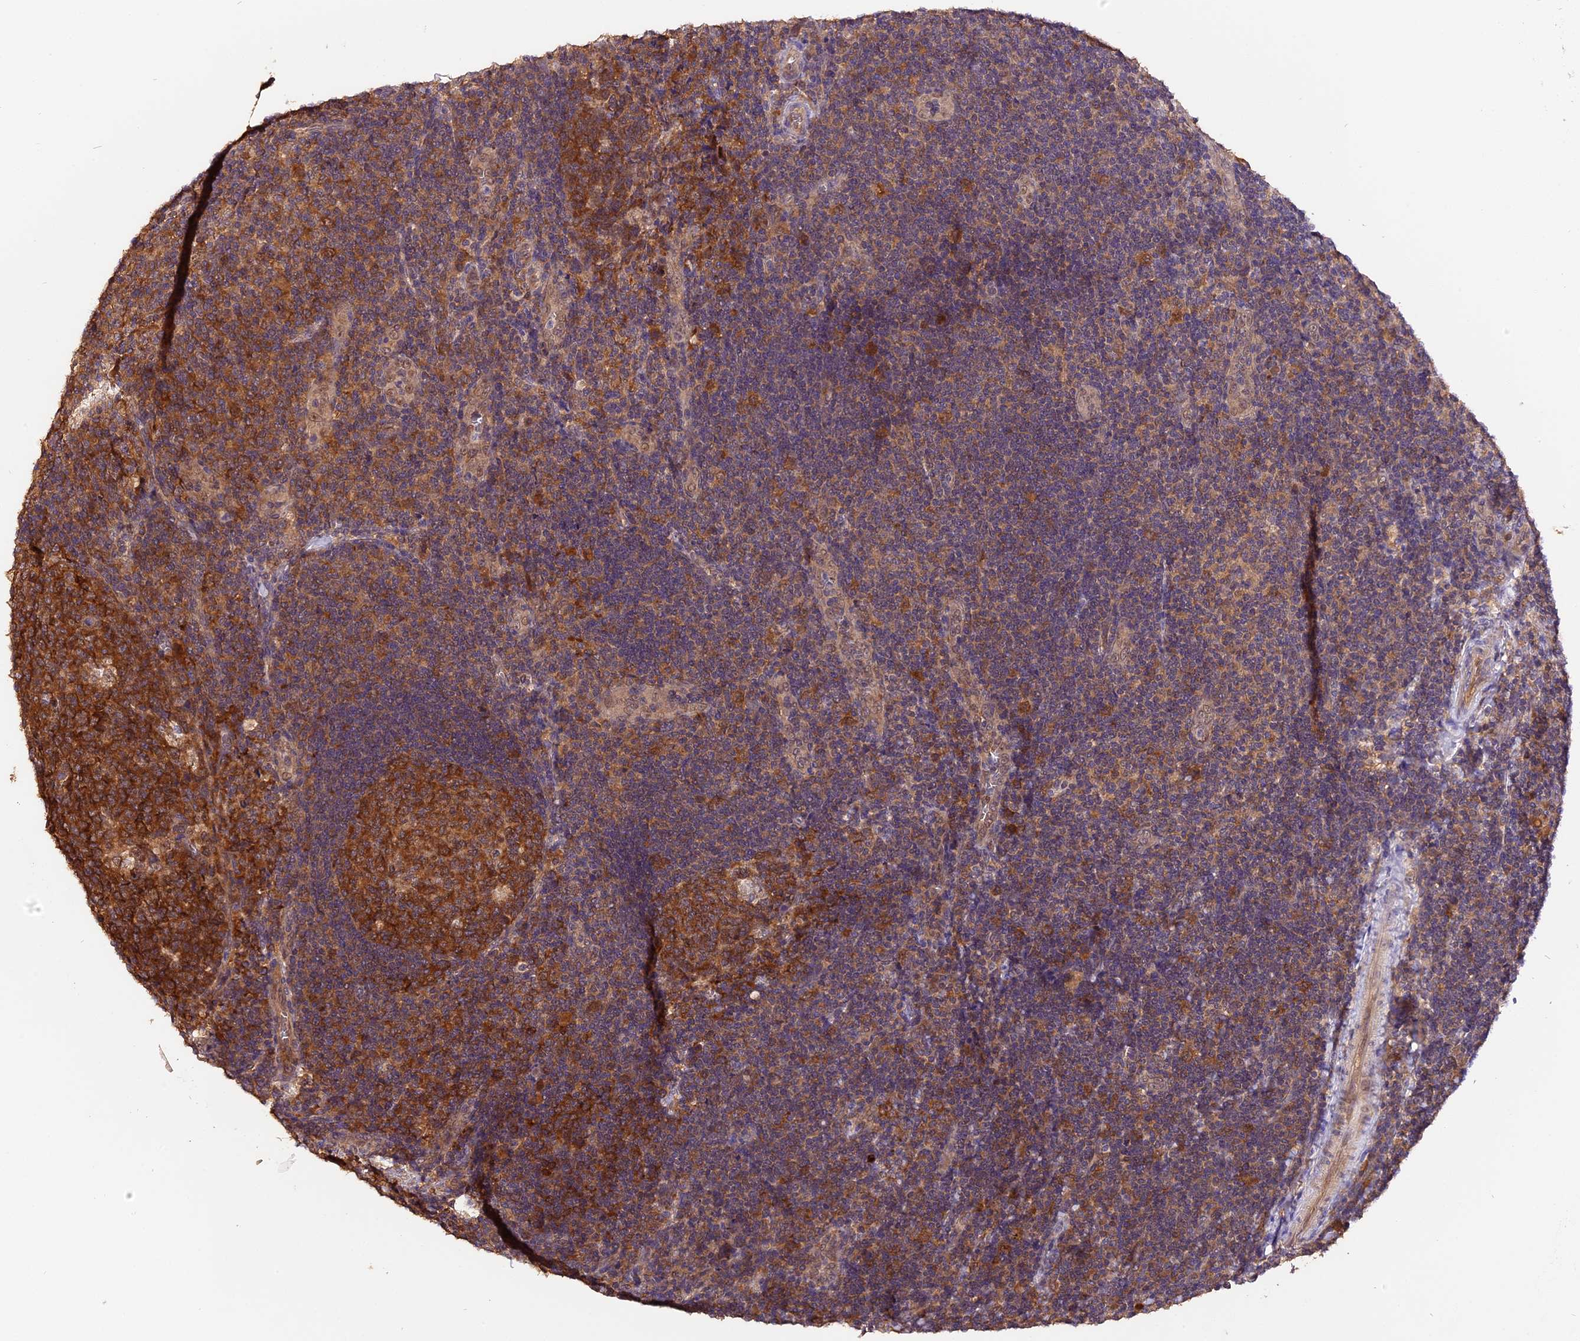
{"staining": {"intensity": "strong", "quantity": ">75%", "location": "cytoplasmic/membranous"}, "tissue": "tonsil", "cell_type": "Germinal center cells", "image_type": "normal", "snomed": [{"axis": "morphology", "description": "Normal tissue, NOS"}, {"axis": "topography", "description": "Tonsil"}], "caption": "Brown immunohistochemical staining in benign tonsil reveals strong cytoplasmic/membranous expression in about >75% of germinal center cells.", "gene": "TRMT1", "patient": {"sex": "male", "age": 17}}